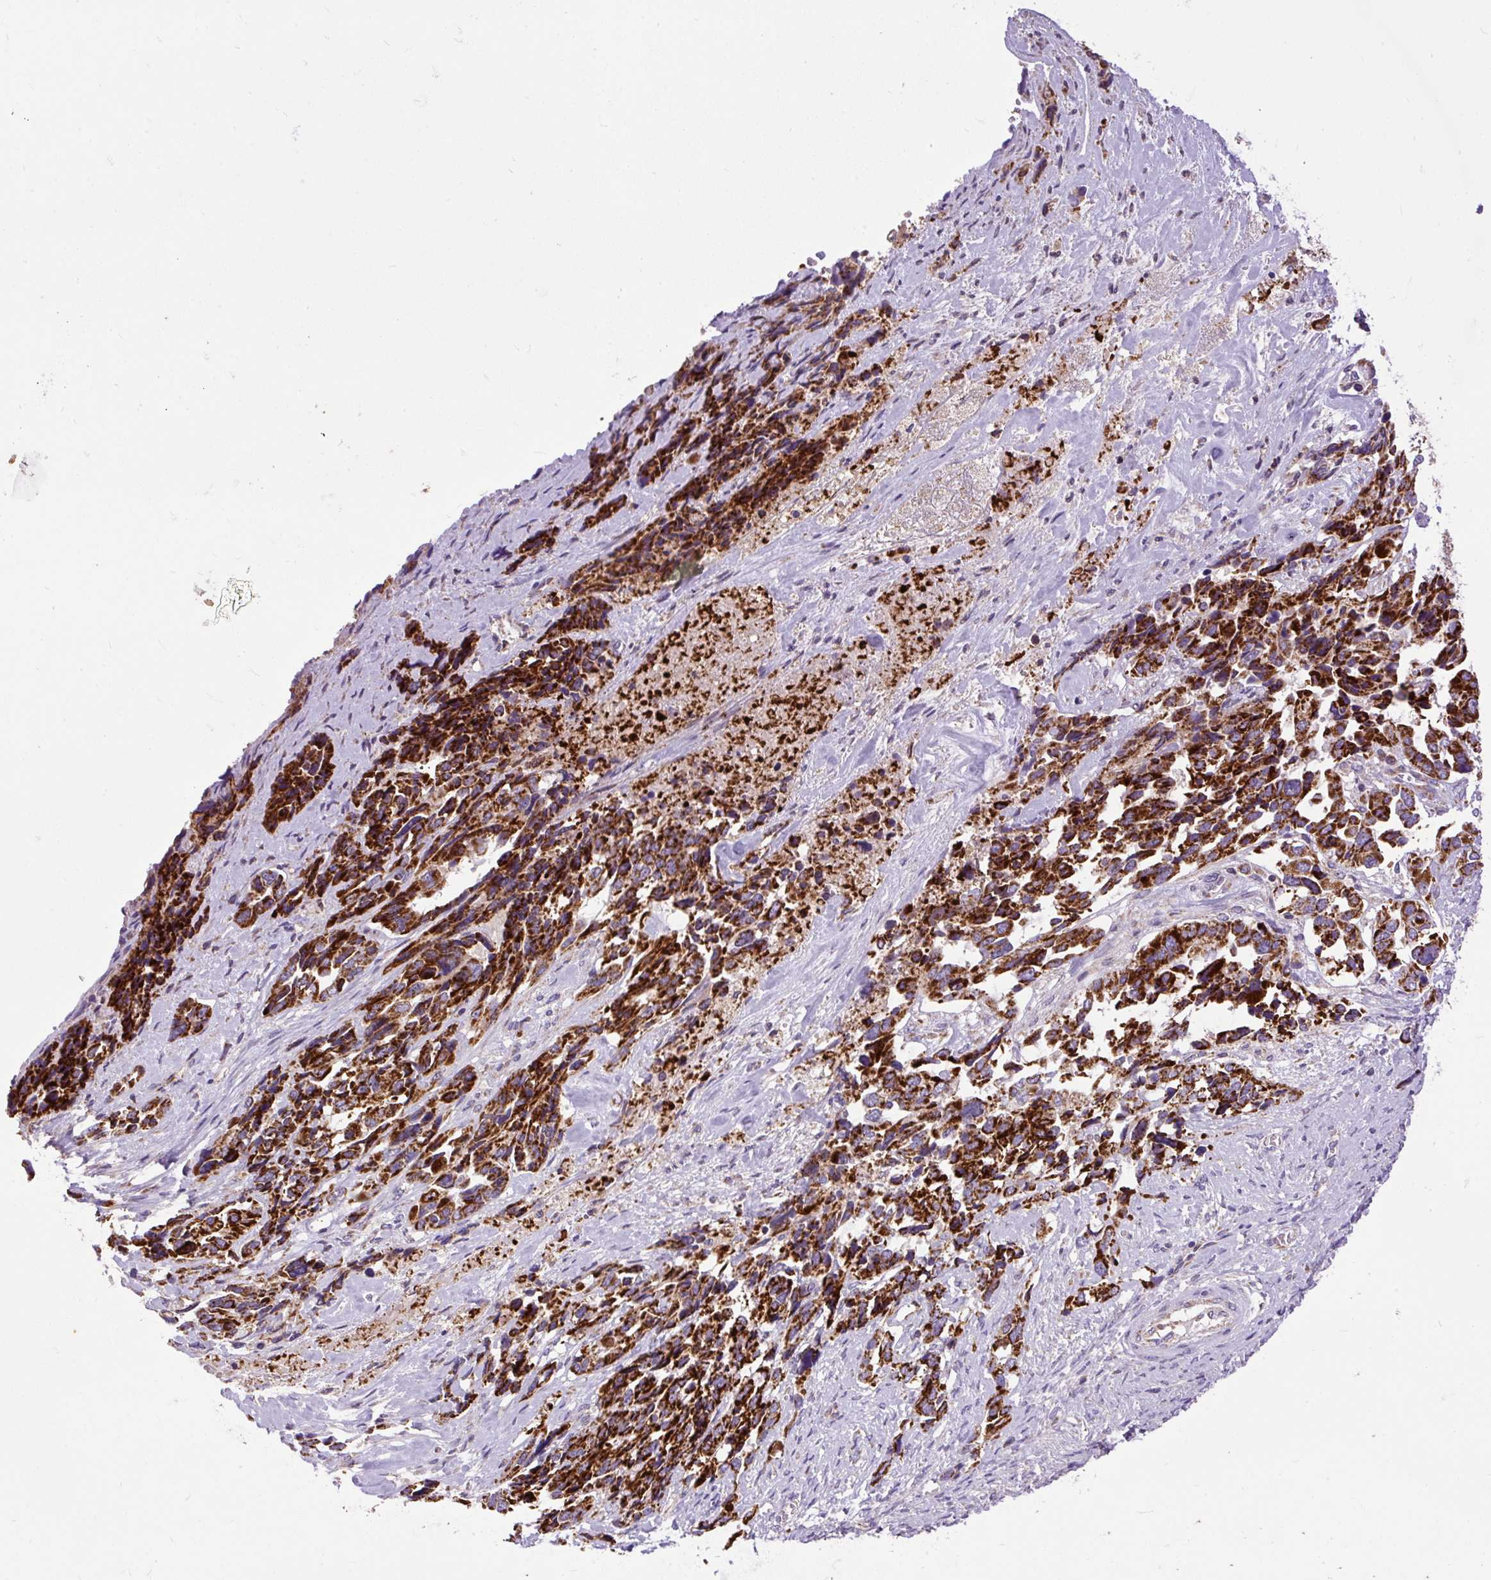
{"staining": {"intensity": "strong", "quantity": ">75%", "location": "cytoplasmic/membranous"}, "tissue": "ovarian cancer", "cell_type": "Tumor cells", "image_type": "cancer", "snomed": [{"axis": "morphology", "description": "Cystadenocarcinoma, serous, NOS"}, {"axis": "topography", "description": "Ovary"}], "caption": "This image shows immunohistochemistry staining of serous cystadenocarcinoma (ovarian), with high strong cytoplasmic/membranous staining in about >75% of tumor cells.", "gene": "TOMM40", "patient": {"sex": "female", "age": 44}}